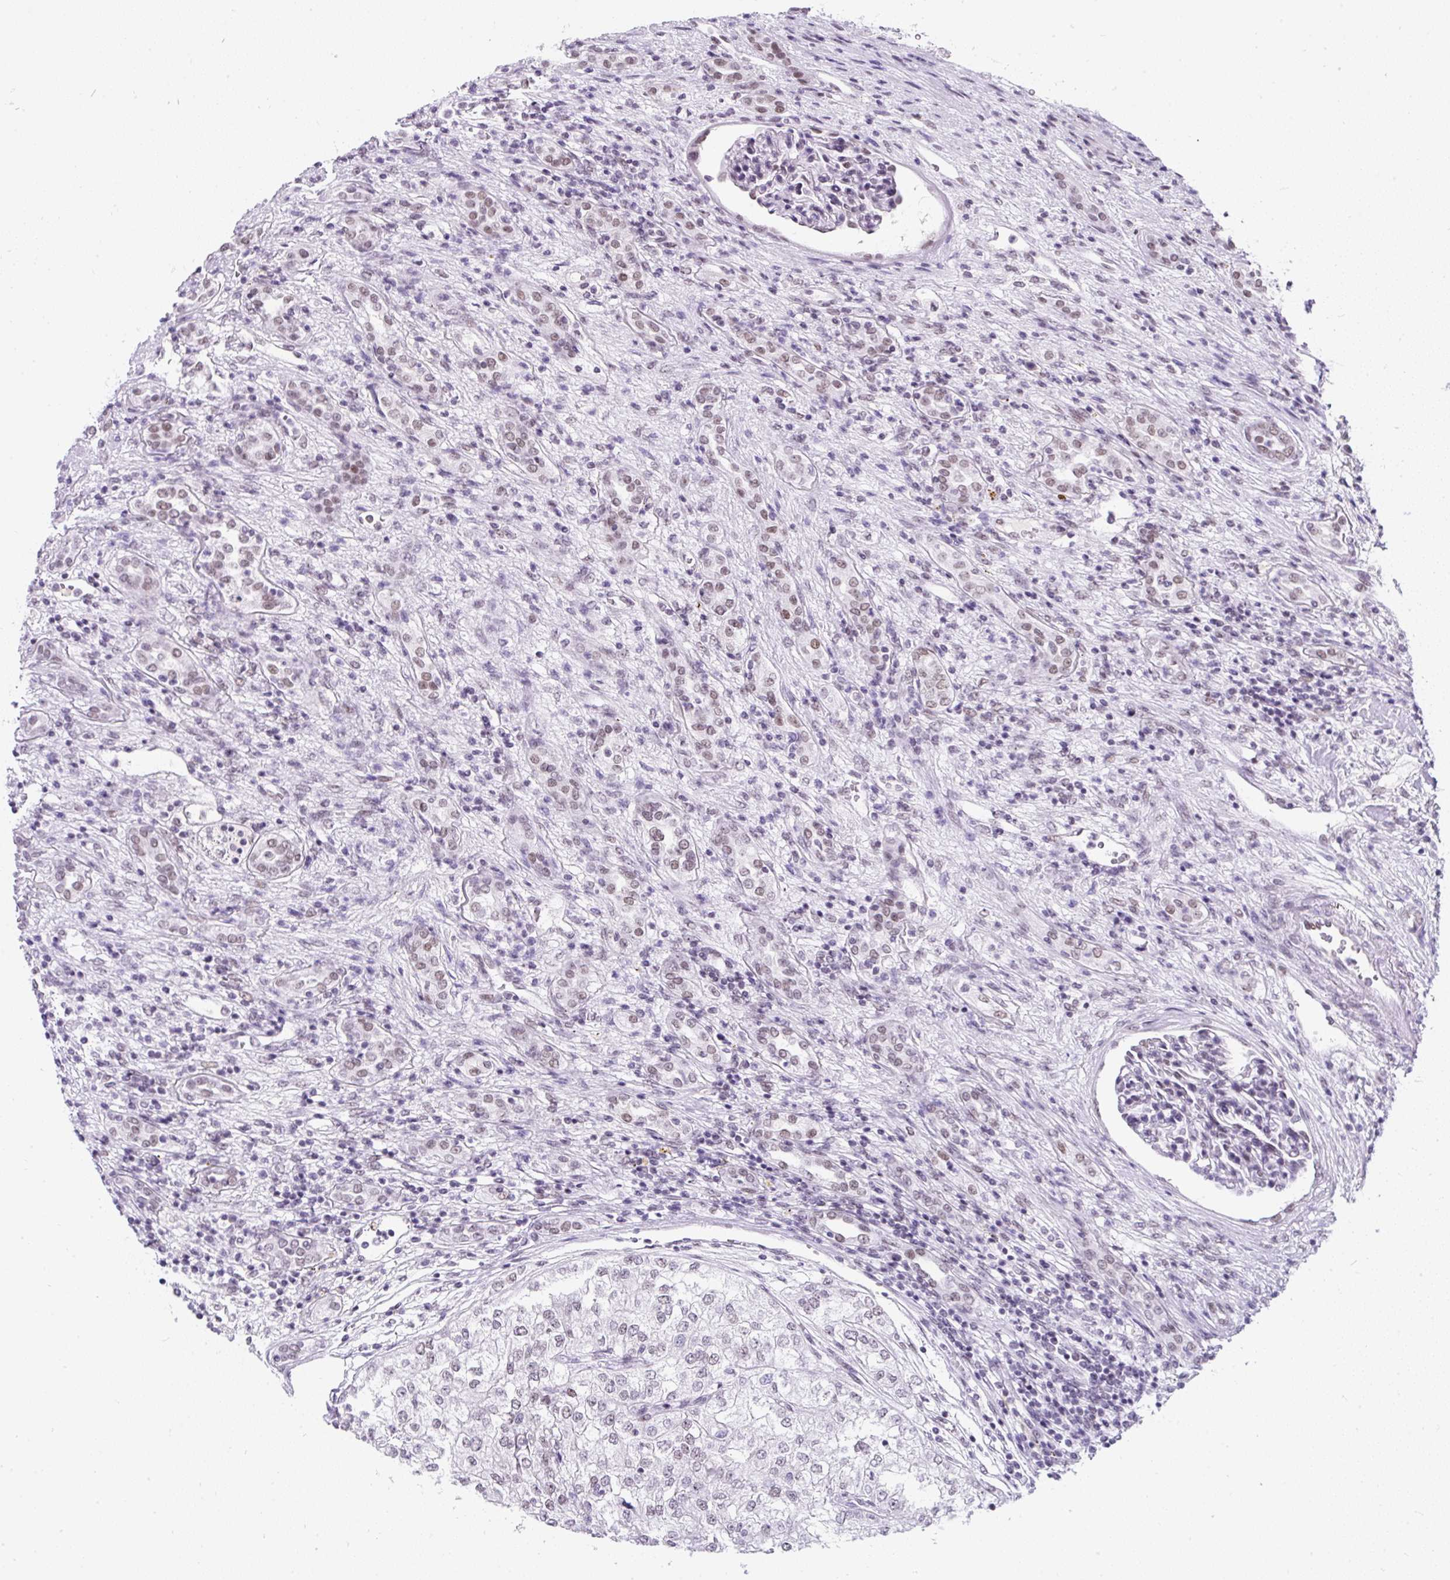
{"staining": {"intensity": "negative", "quantity": "none", "location": "none"}, "tissue": "renal cancer", "cell_type": "Tumor cells", "image_type": "cancer", "snomed": [{"axis": "morphology", "description": "Adenocarcinoma, NOS"}, {"axis": "topography", "description": "Kidney"}], "caption": "This is a photomicrograph of immunohistochemistry (IHC) staining of renal adenocarcinoma, which shows no staining in tumor cells. (Immunohistochemistry, brightfield microscopy, high magnification).", "gene": "PLCXD2", "patient": {"sex": "female", "age": 54}}